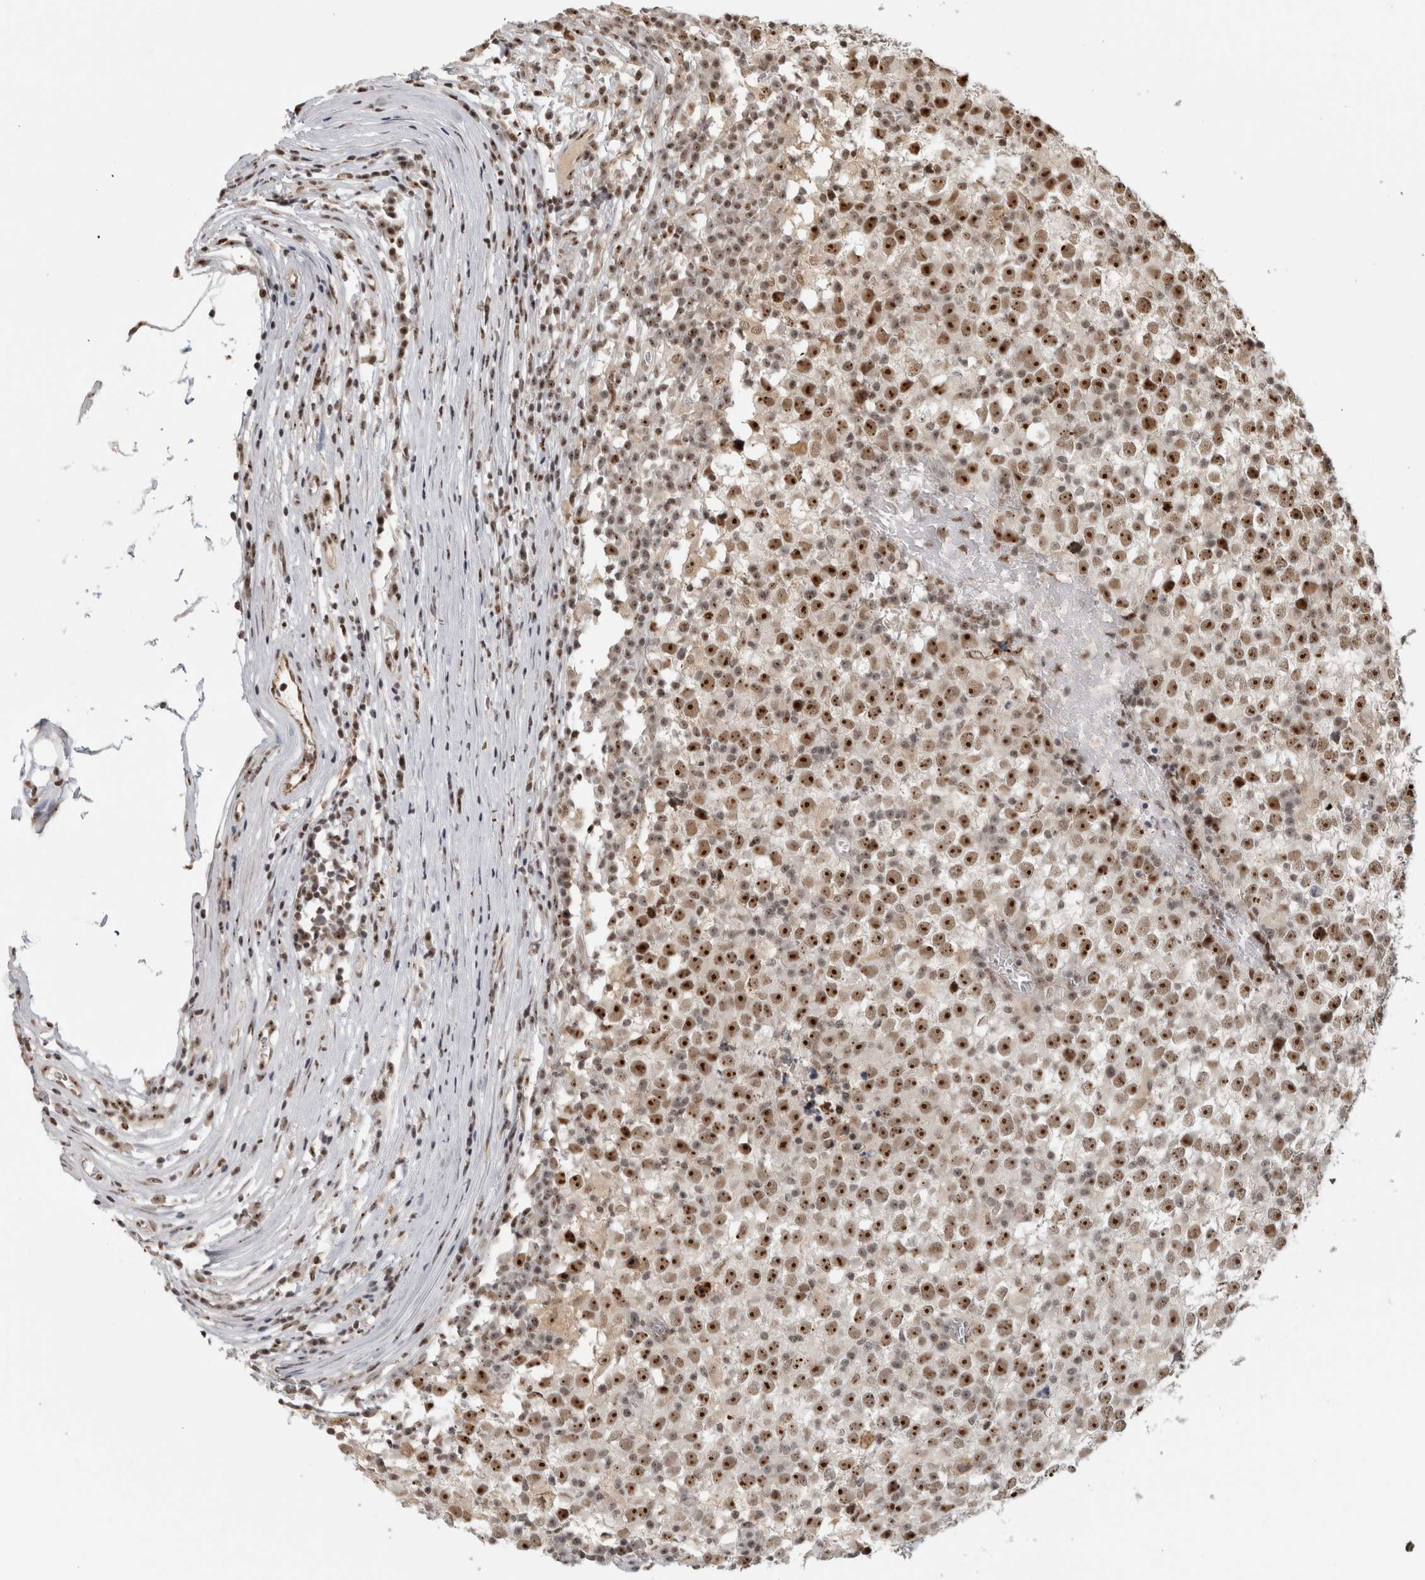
{"staining": {"intensity": "strong", "quantity": ">75%", "location": "nuclear"}, "tissue": "testis cancer", "cell_type": "Tumor cells", "image_type": "cancer", "snomed": [{"axis": "morphology", "description": "Seminoma, NOS"}, {"axis": "topography", "description": "Testis"}], "caption": "Immunohistochemistry micrograph of seminoma (testis) stained for a protein (brown), which shows high levels of strong nuclear positivity in approximately >75% of tumor cells.", "gene": "EBNA1BP2", "patient": {"sex": "male", "age": 65}}